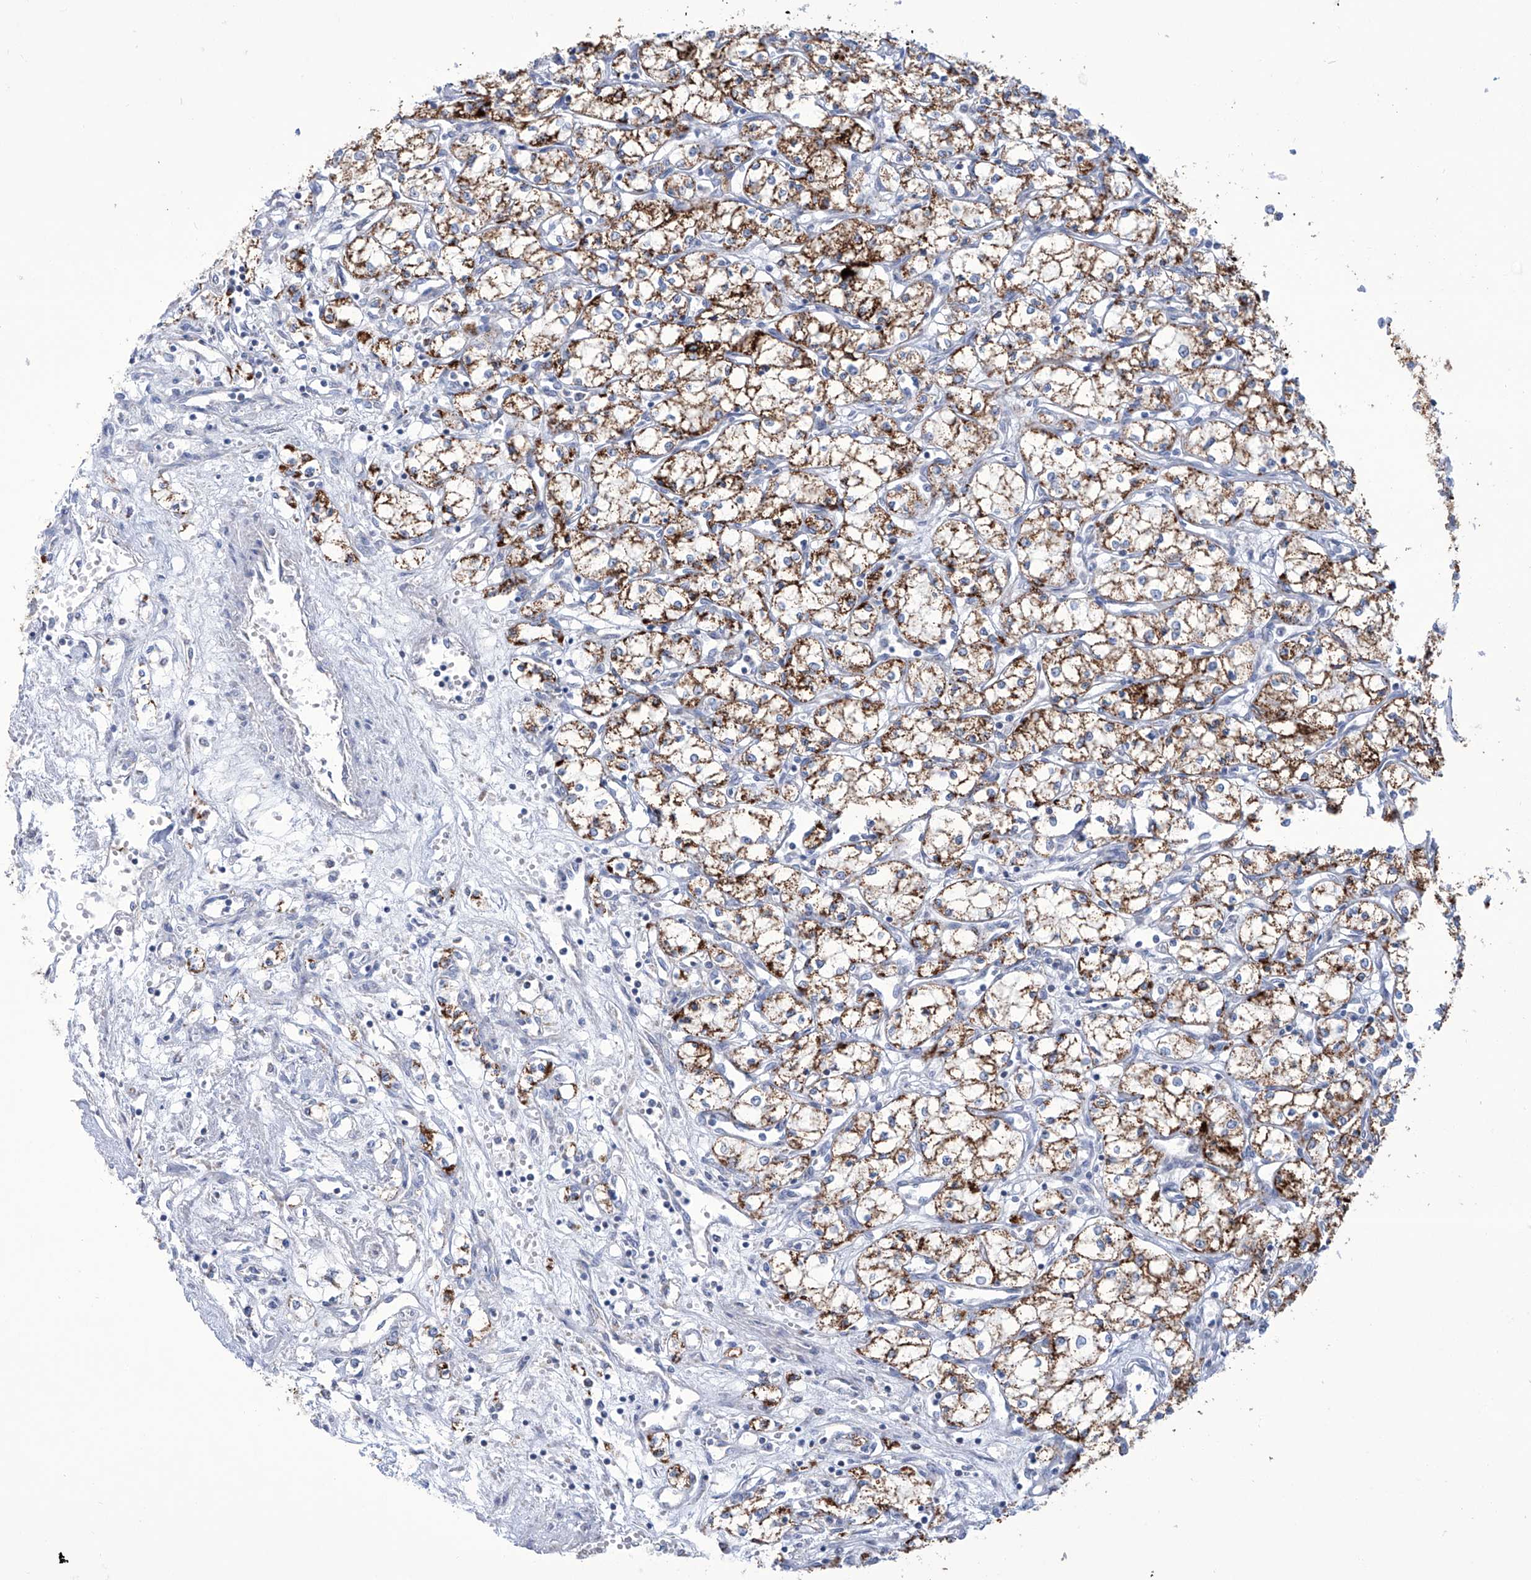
{"staining": {"intensity": "strong", "quantity": "25%-75%", "location": "cytoplasmic/membranous"}, "tissue": "renal cancer", "cell_type": "Tumor cells", "image_type": "cancer", "snomed": [{"axis": "morphology", "description": "Adenocarcinoma, NOS"}, {"axis": "topography", "description": "Kidney"}], "caption": "Adenocarcinoma (renal) stained with a protein marker demonstrates strong staining in tumor cells.", "gene": "ALDH6A1", "patient": {"sex": "male", "age": 59}}